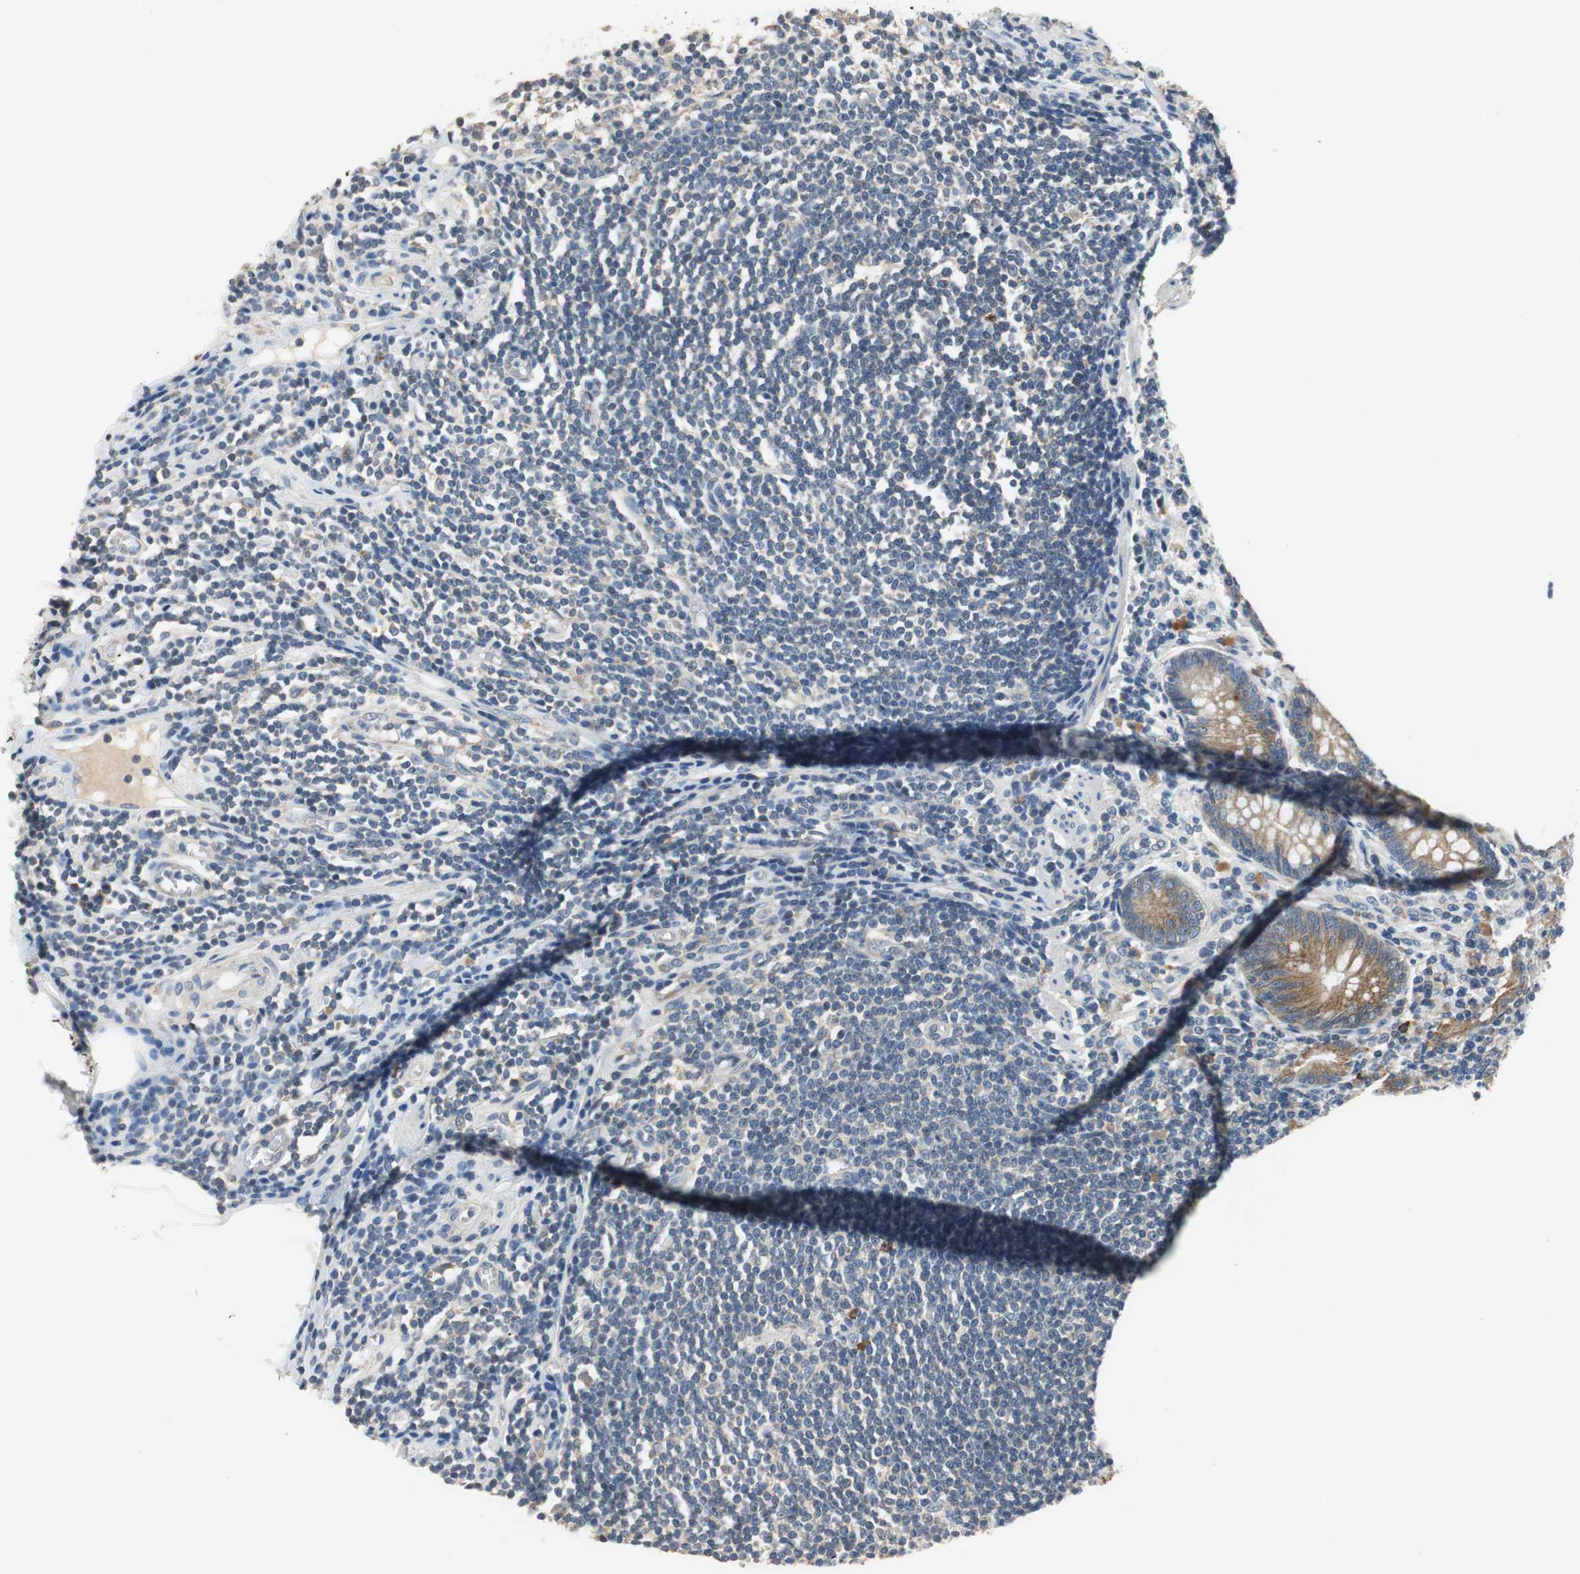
{"staining": {"intensity": "weak", "quantity": ">75%", "location": "cytoplasmic/membranous"}, "tissue": "appendix", "cell_type": "Glandular cells", "image_type": "normal", "snomed": [{"axis": "morphology", "description": "Normal tissue, NOS"}, {"axis": "morphology", "description": "Inflammation, NOS"}, {"axis": "topography", "description": "Appendix"}], "caption": "A low amount of weak cytoplasmic/membranous positivity is appreciated in approximately >75% of glandular cells in benign appendix.", "gene": "MTIF2", "patient": {"sex": "male", "age": 46}}